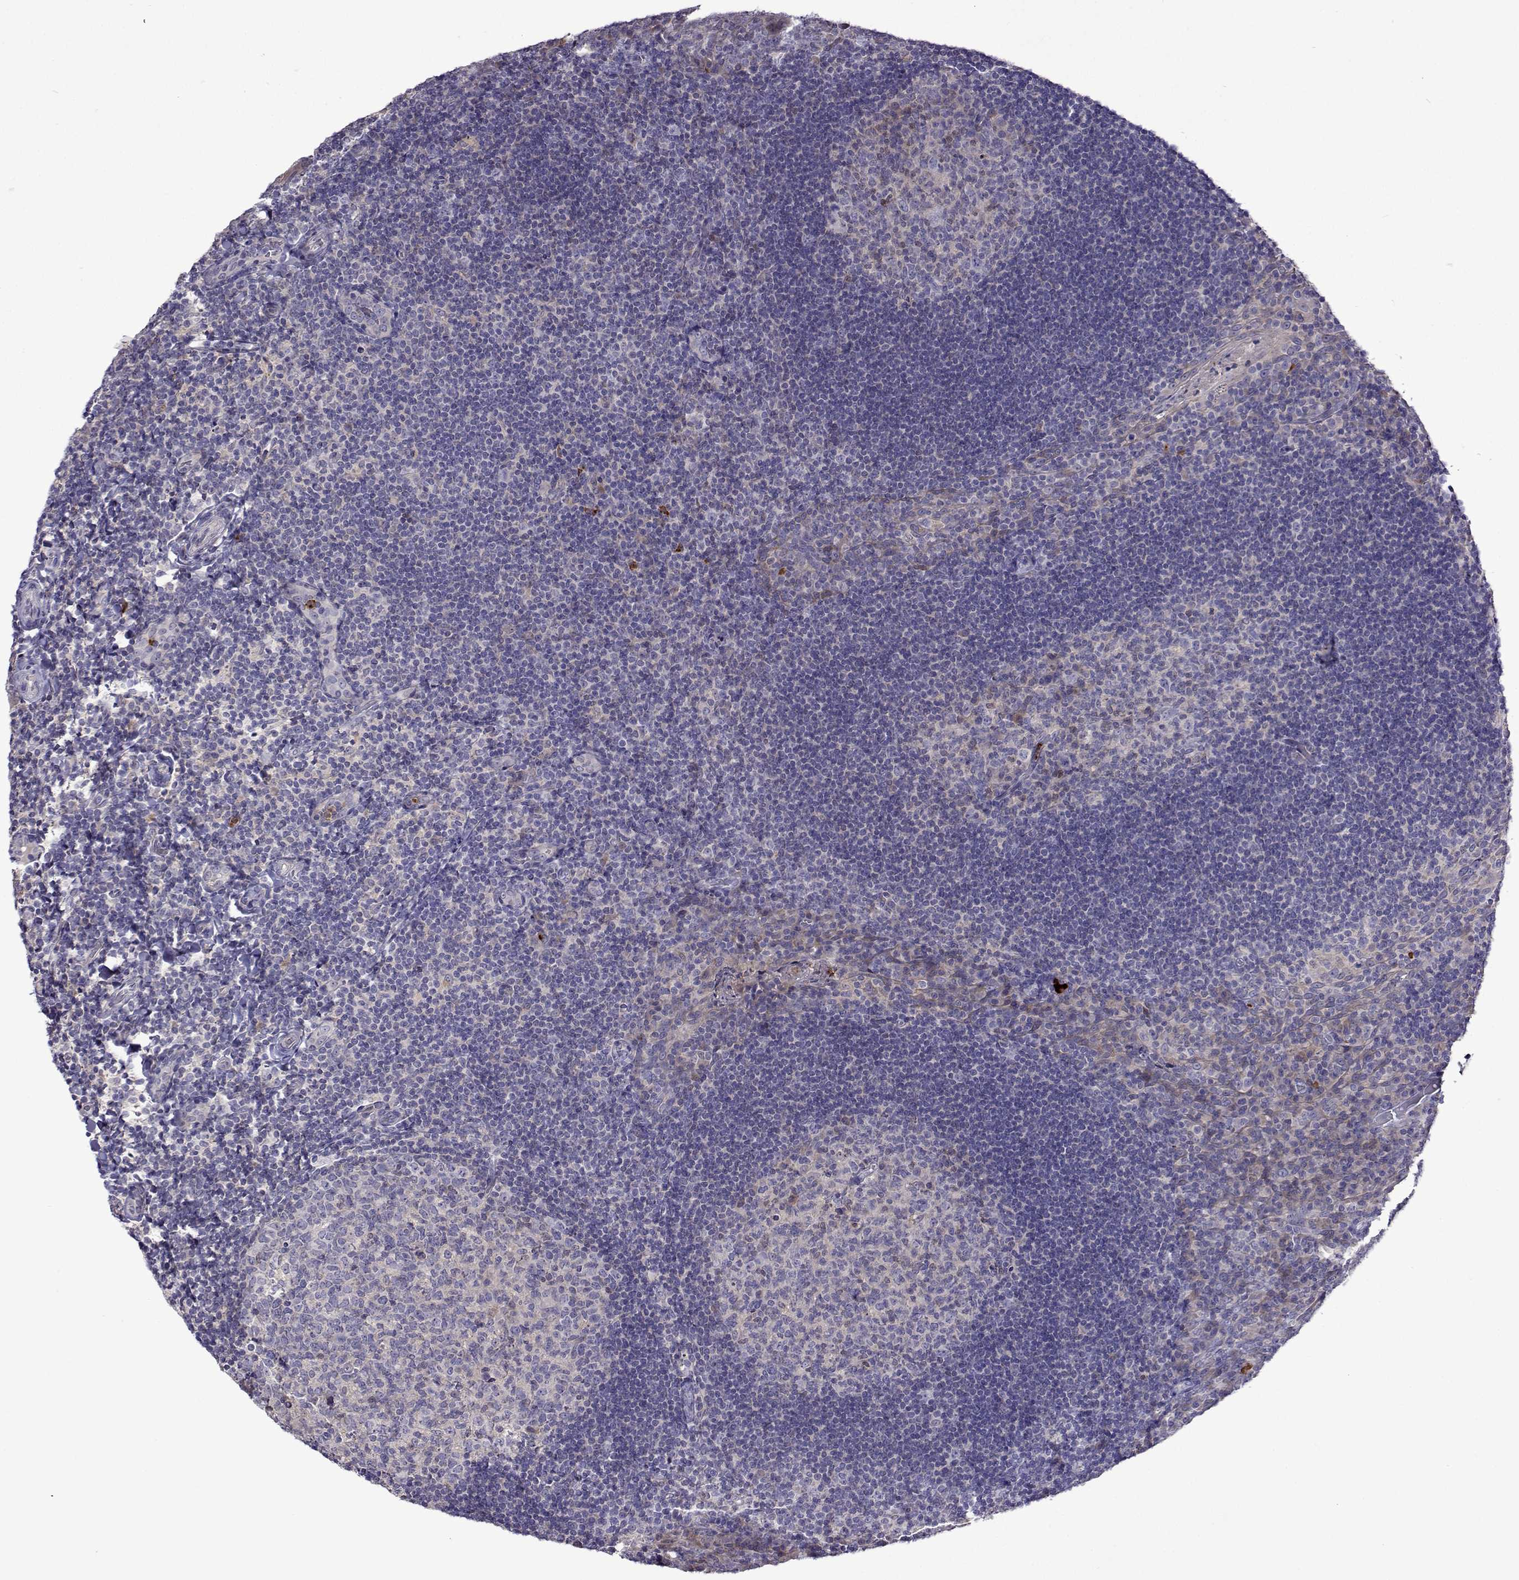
{"staining": {"intensity": "negative", "quantity": "none", "location": "none"}, "tissue": "tonsil", "cell_type": "Germinal center cells", "image_type": "normal", "snomed": [{"axis": "morphology", "description": "Normal tissue, NOS"}, {"axis": "topography", "description": "Tonsil"}], "caption": "A high-resolution histopathology image shows IHC staining of normal tonsil, which displays no significant staining in germinal center cells. Nuclei are stained in blue.", "gene": "SULT2A1", "patient": {"sex": "male", "age": 17}}